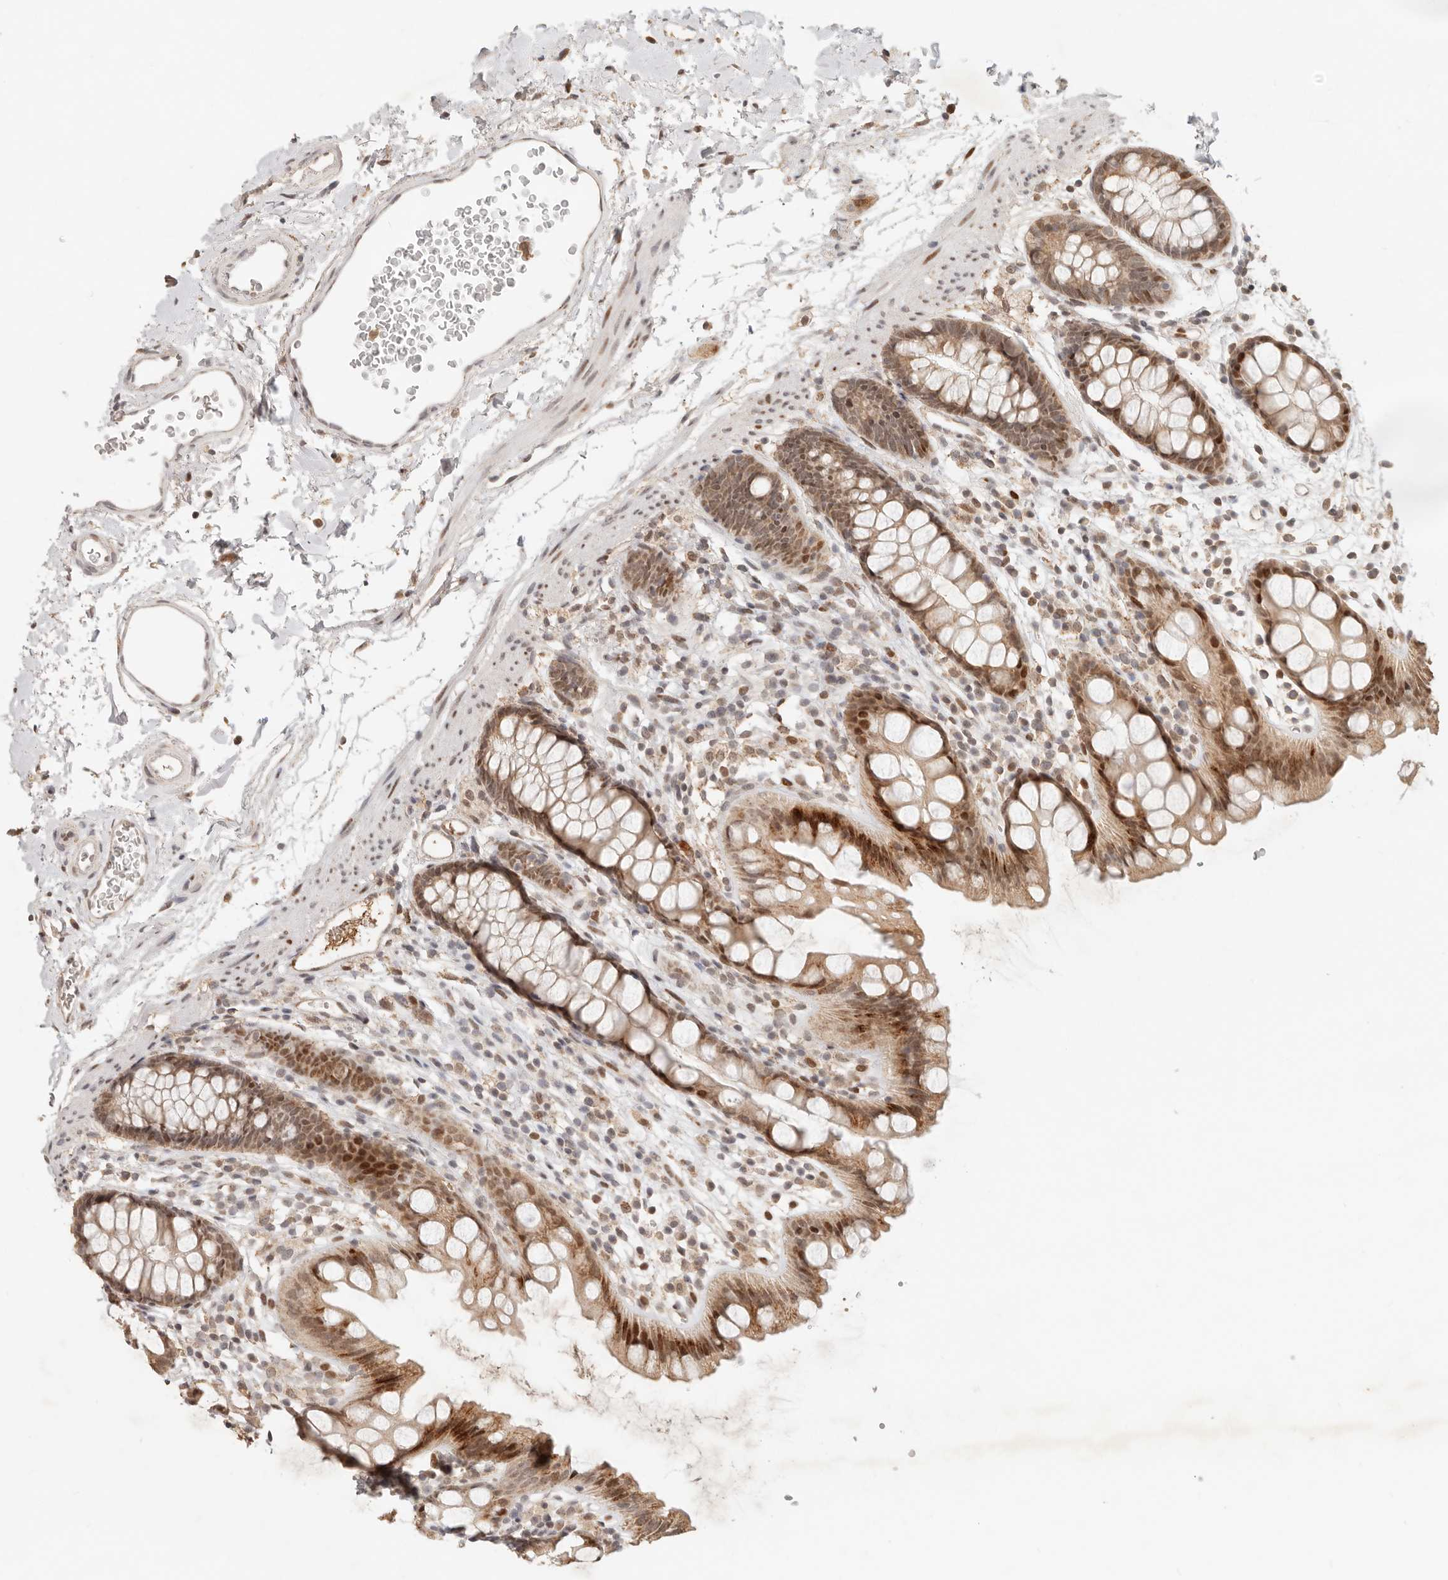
{"staining": {"intensity": "moderate", "quantity": ">75%", "location": "cytoplasmic/membranous,nuclear"}, "tissue": "rectum", "cell_type": "Glandular cells", "image_type": "normal", "snomed": [{"axis": "morphology", "description": "Normal tissue, NOS"}, {"axis": "topography", "description": "Rectum"}], "caption": "Protein analysis of benign rectum exhibits moderate cytoplasmic/membranous,nuclear expression in about >75% of glandular cells. (Stains: DAB in brown, nuclei in blue, Microscopy: brightfield microscopy at high magnification).", "gene": "NPAS2", "patient": {"sex": "female", "age": 65}}